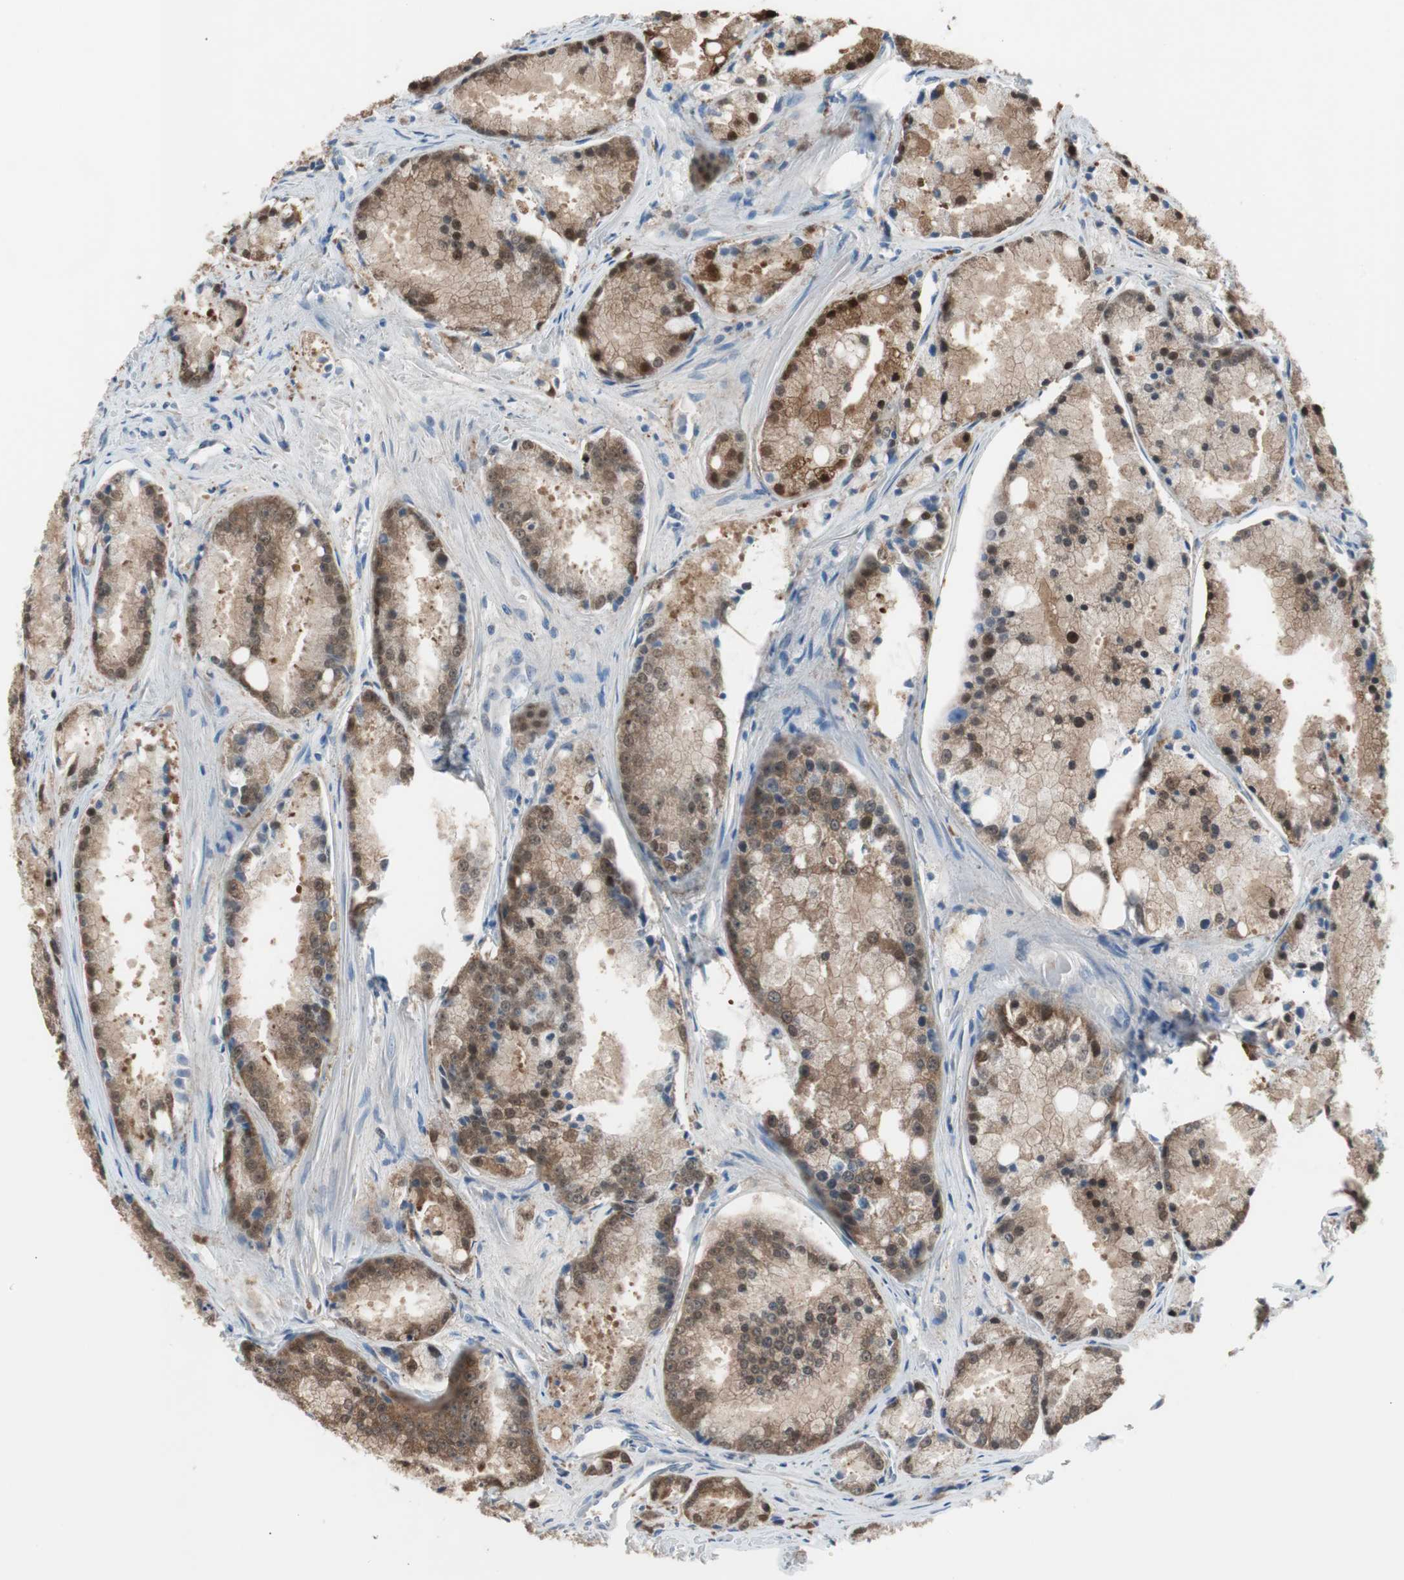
{"staining": {"intensity": "moderate", "quantity": "25%-75%", "location": "cytoplasmic/membranous,nuclear"}, "tissue": "prostate cancer", "cell_type": "Tumor cells", "image_type": "cancer", "snomed": [{"axis": "morphology", "description": "Adenocarcinoma, Low grade"}, {"axis": "topography", "description": "Prostate"}], "caption": "This is an image of immunohistochemistry (IHC) staining of low-grade adenocarcinoma (prostate), which shows moderate staining in the cytoplasmic/membranous and nuclear of tumor cells.", "gene": "GRHL1", "patient": {"sex": "male", "age": 64}}